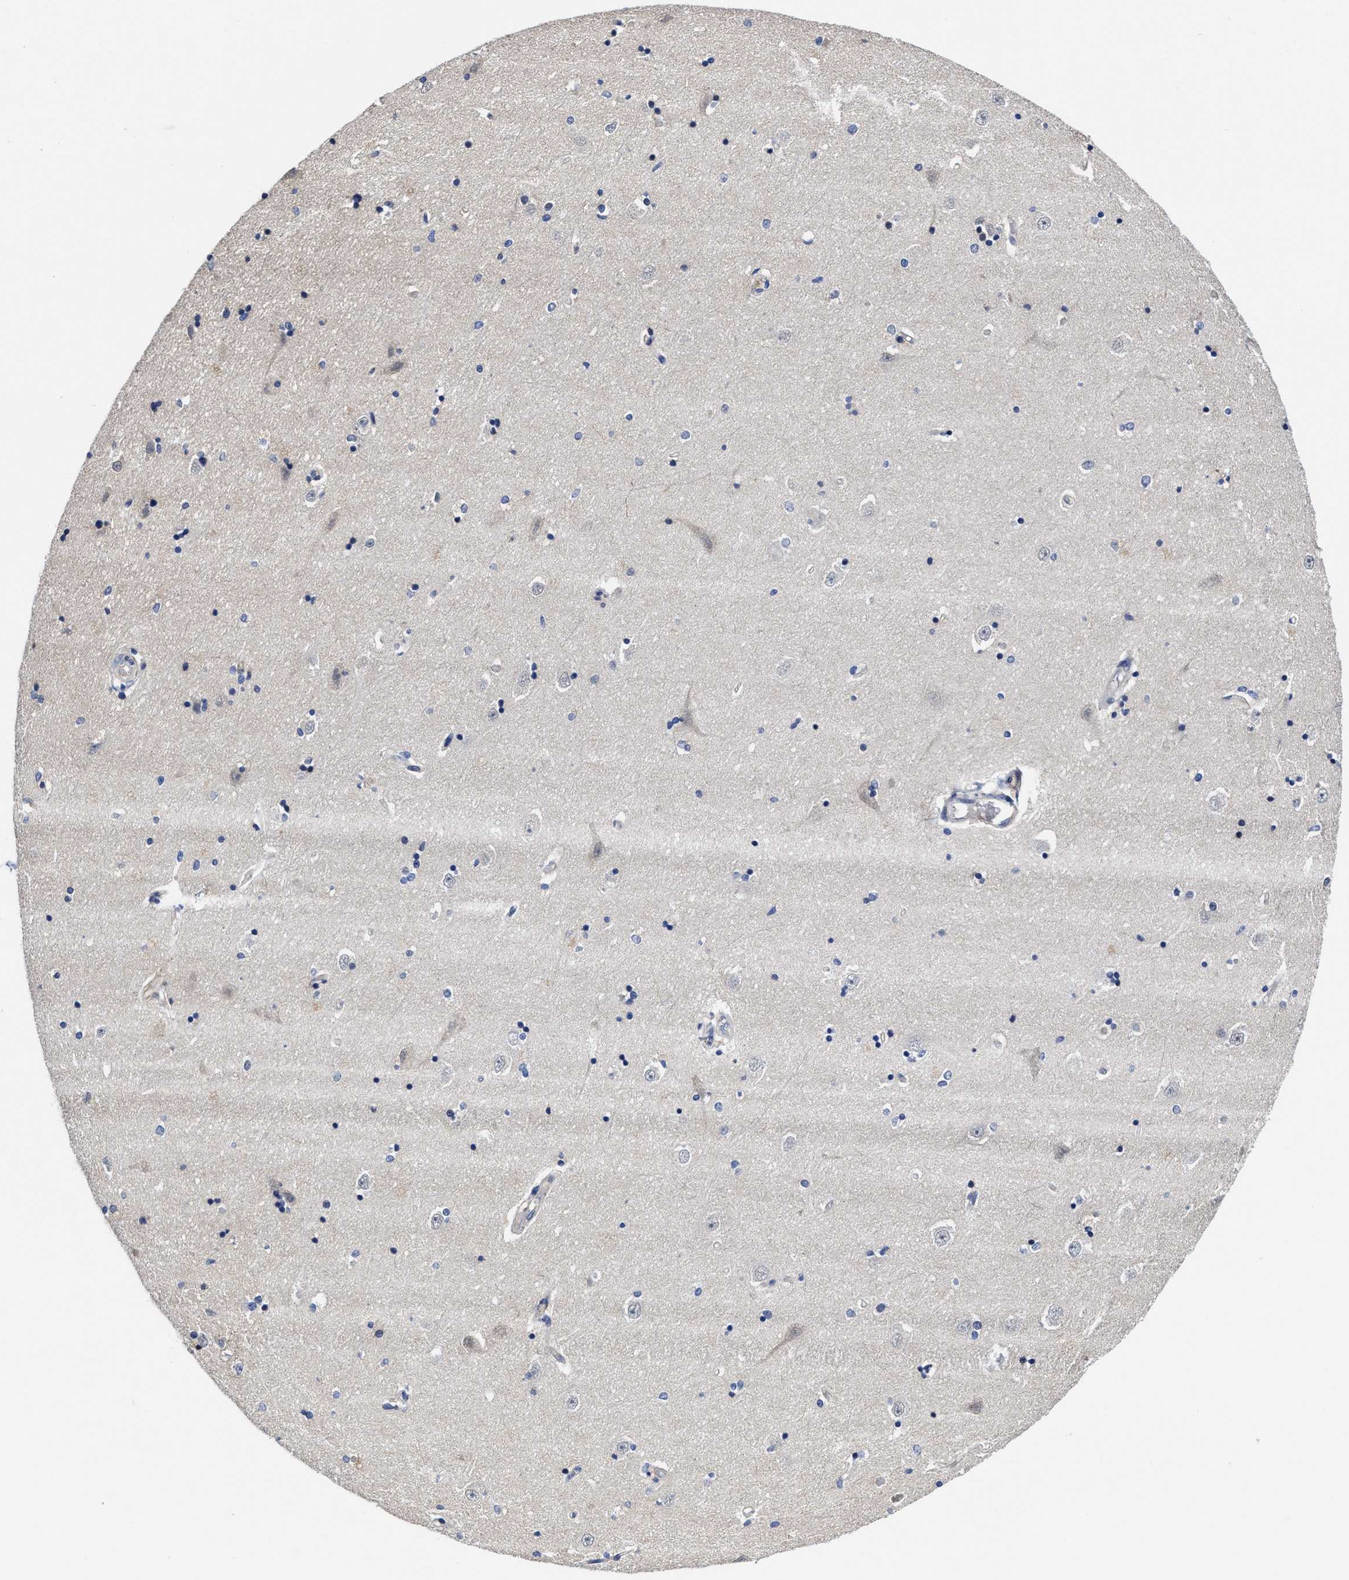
{"staining": {"intensity": "weak", "quantity": "<25%", "location": "cytoplasmic/membranous"}, "tissue": "hippocampus", "cell_type": "Glial cells", "image_type": "normal", "snomed": [{"axis": "morphology", "description": "Normal tissue, NOS"}, {"axis": "topography", "description": "Hippocampus"}], "caption": "Hippocampus stained for a protein using immunohistochemistry reveals no positivity glial cells.", "gene": "TRAF6", "patient": {"sex": "male", "age": 45}}